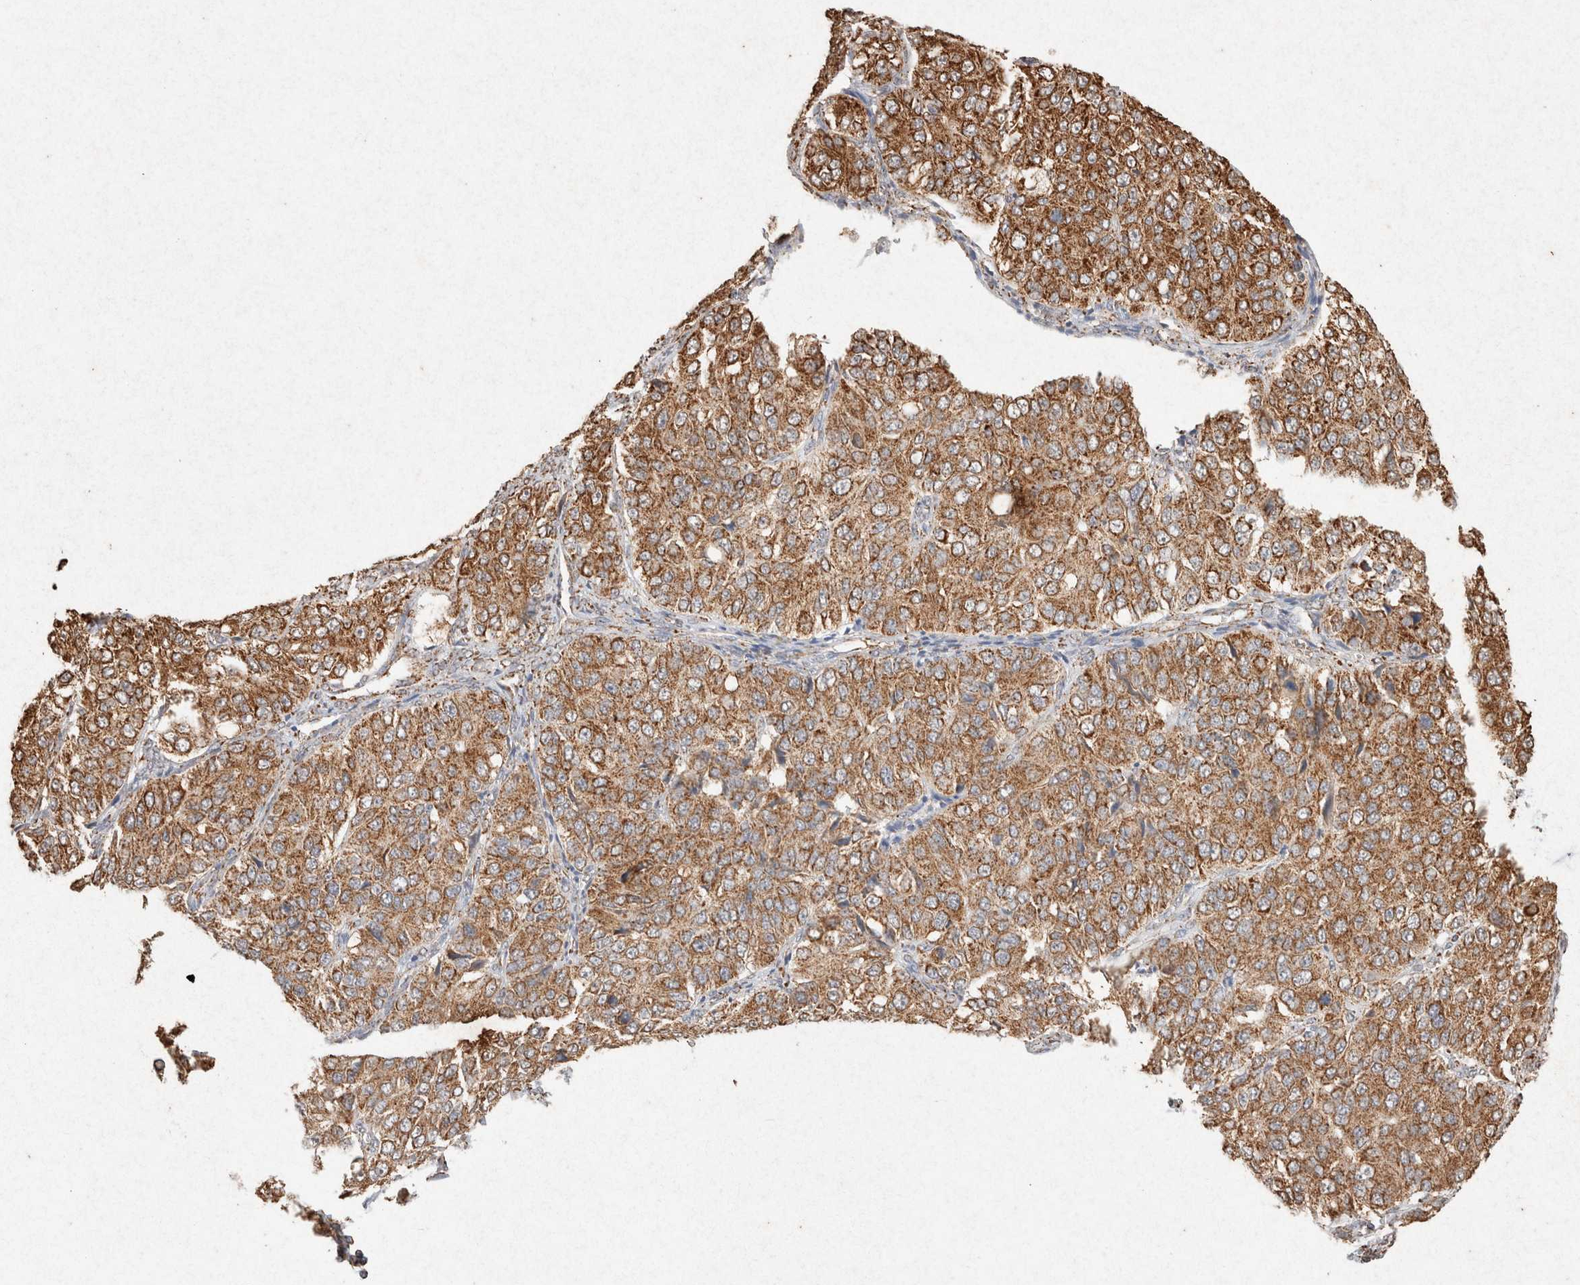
{"staining": {"intensity": "moderate", "quantity": ">75%", "location": "cytoplasmic/membranous"}, "tissue": "ovarian cancer", "cell_type": "Tumor cells", "image_type": "cancer", "snomed": [{"axis": "morphology", "description": "Carcinoma, endometroid"}, {"axis": "topography", "description": "Ovary"}], "caption": "Protein staining shows moderate cytoplasmic/membranous positivity in about >75% of tumor cells in ovarian cancer (endometroid carcinoma).", "gene": "SDC2", "patient": {"sex": "female", "age": 51}}